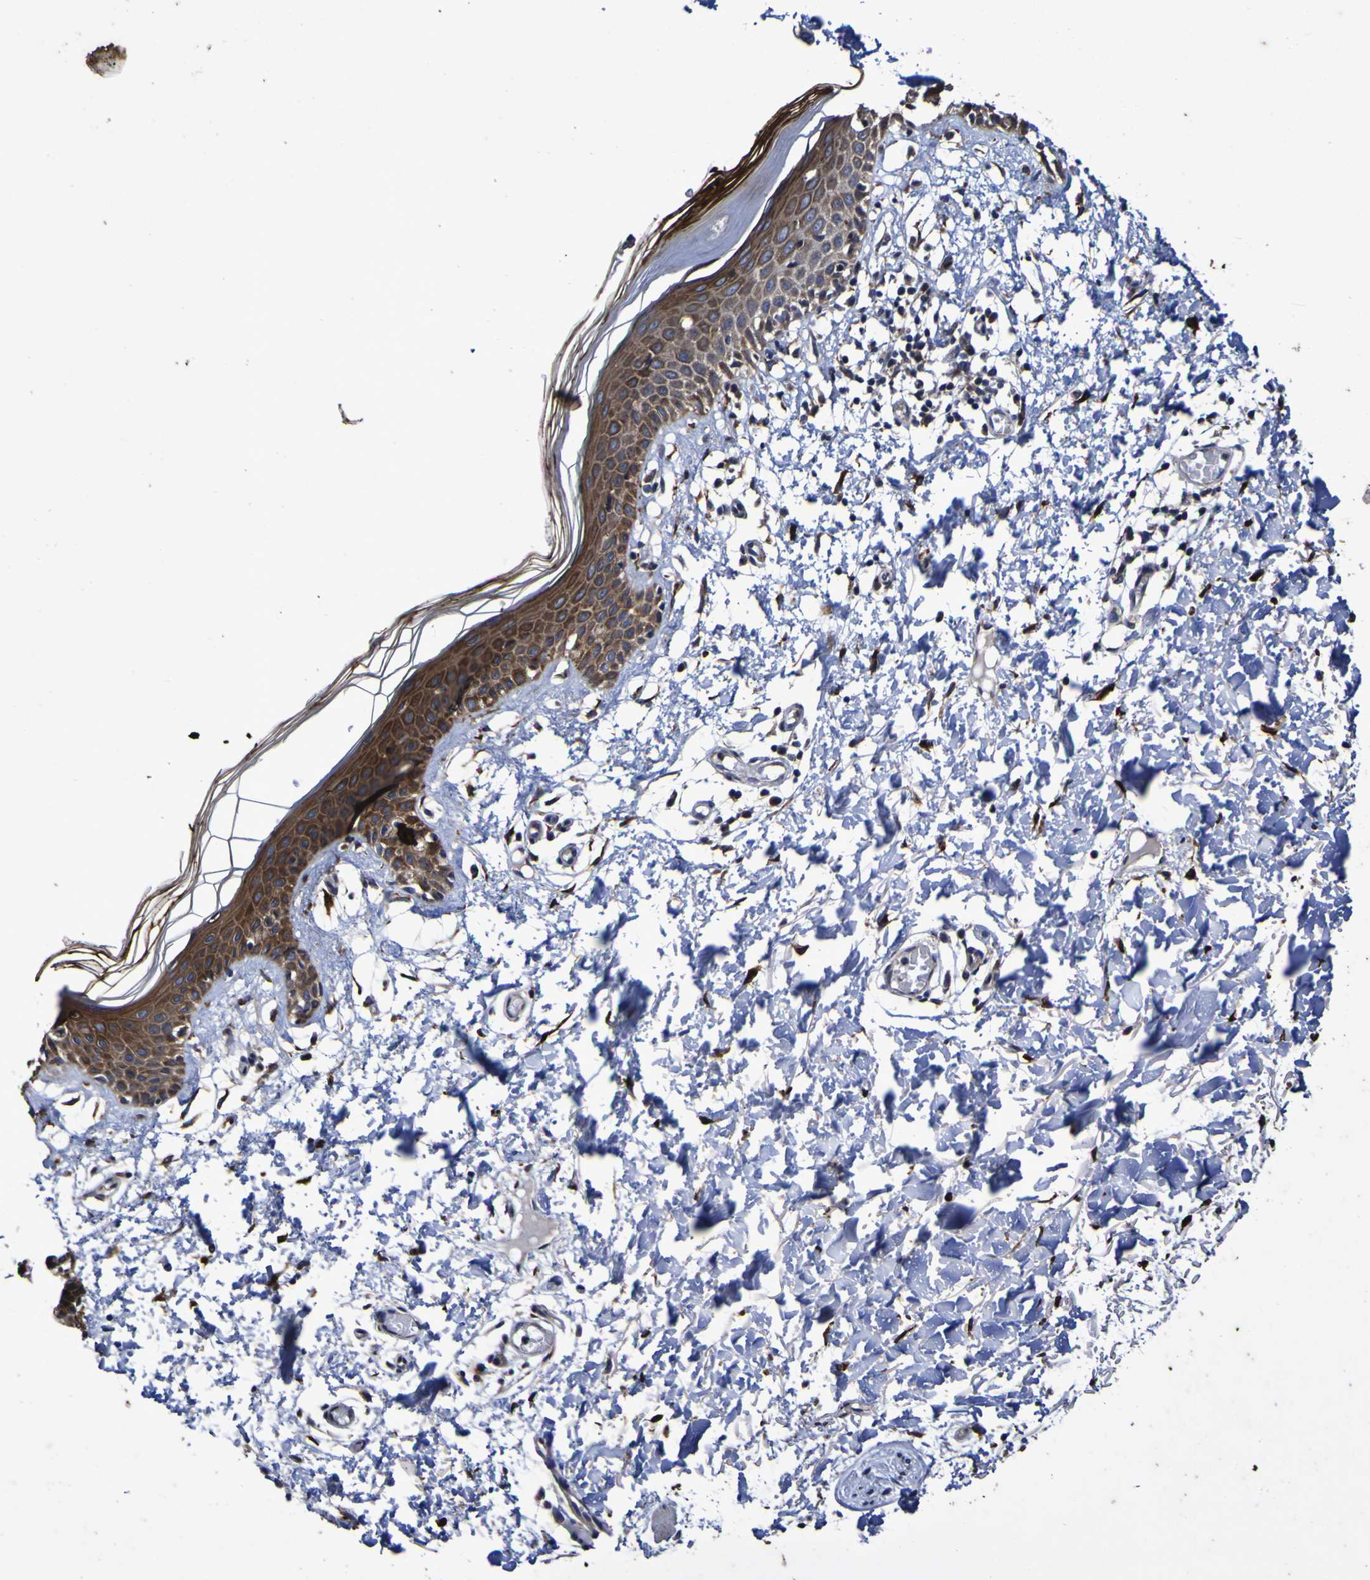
{"staining": {"intensity": "strong", "quantity": ">75%", "location": "cytoplasmic/membranous"}, "tissue": "skin", "cell_type": "Fibroblasts", "image_type": "normal", "snomed": [{"axis": "morphology", "description": "Normal tissue, NOS"}, {"axis": "topography", "description": "Skin"}], "caption": "Protein expression analysis of normal skin displays strong cytoplasmic/membranous staining in about >75% of fibroblasts. The protein is shown in brown color, while the nuclei are stained blue.", "gene": "P3H1", "patient": {"sex": "male", "age": 53}}